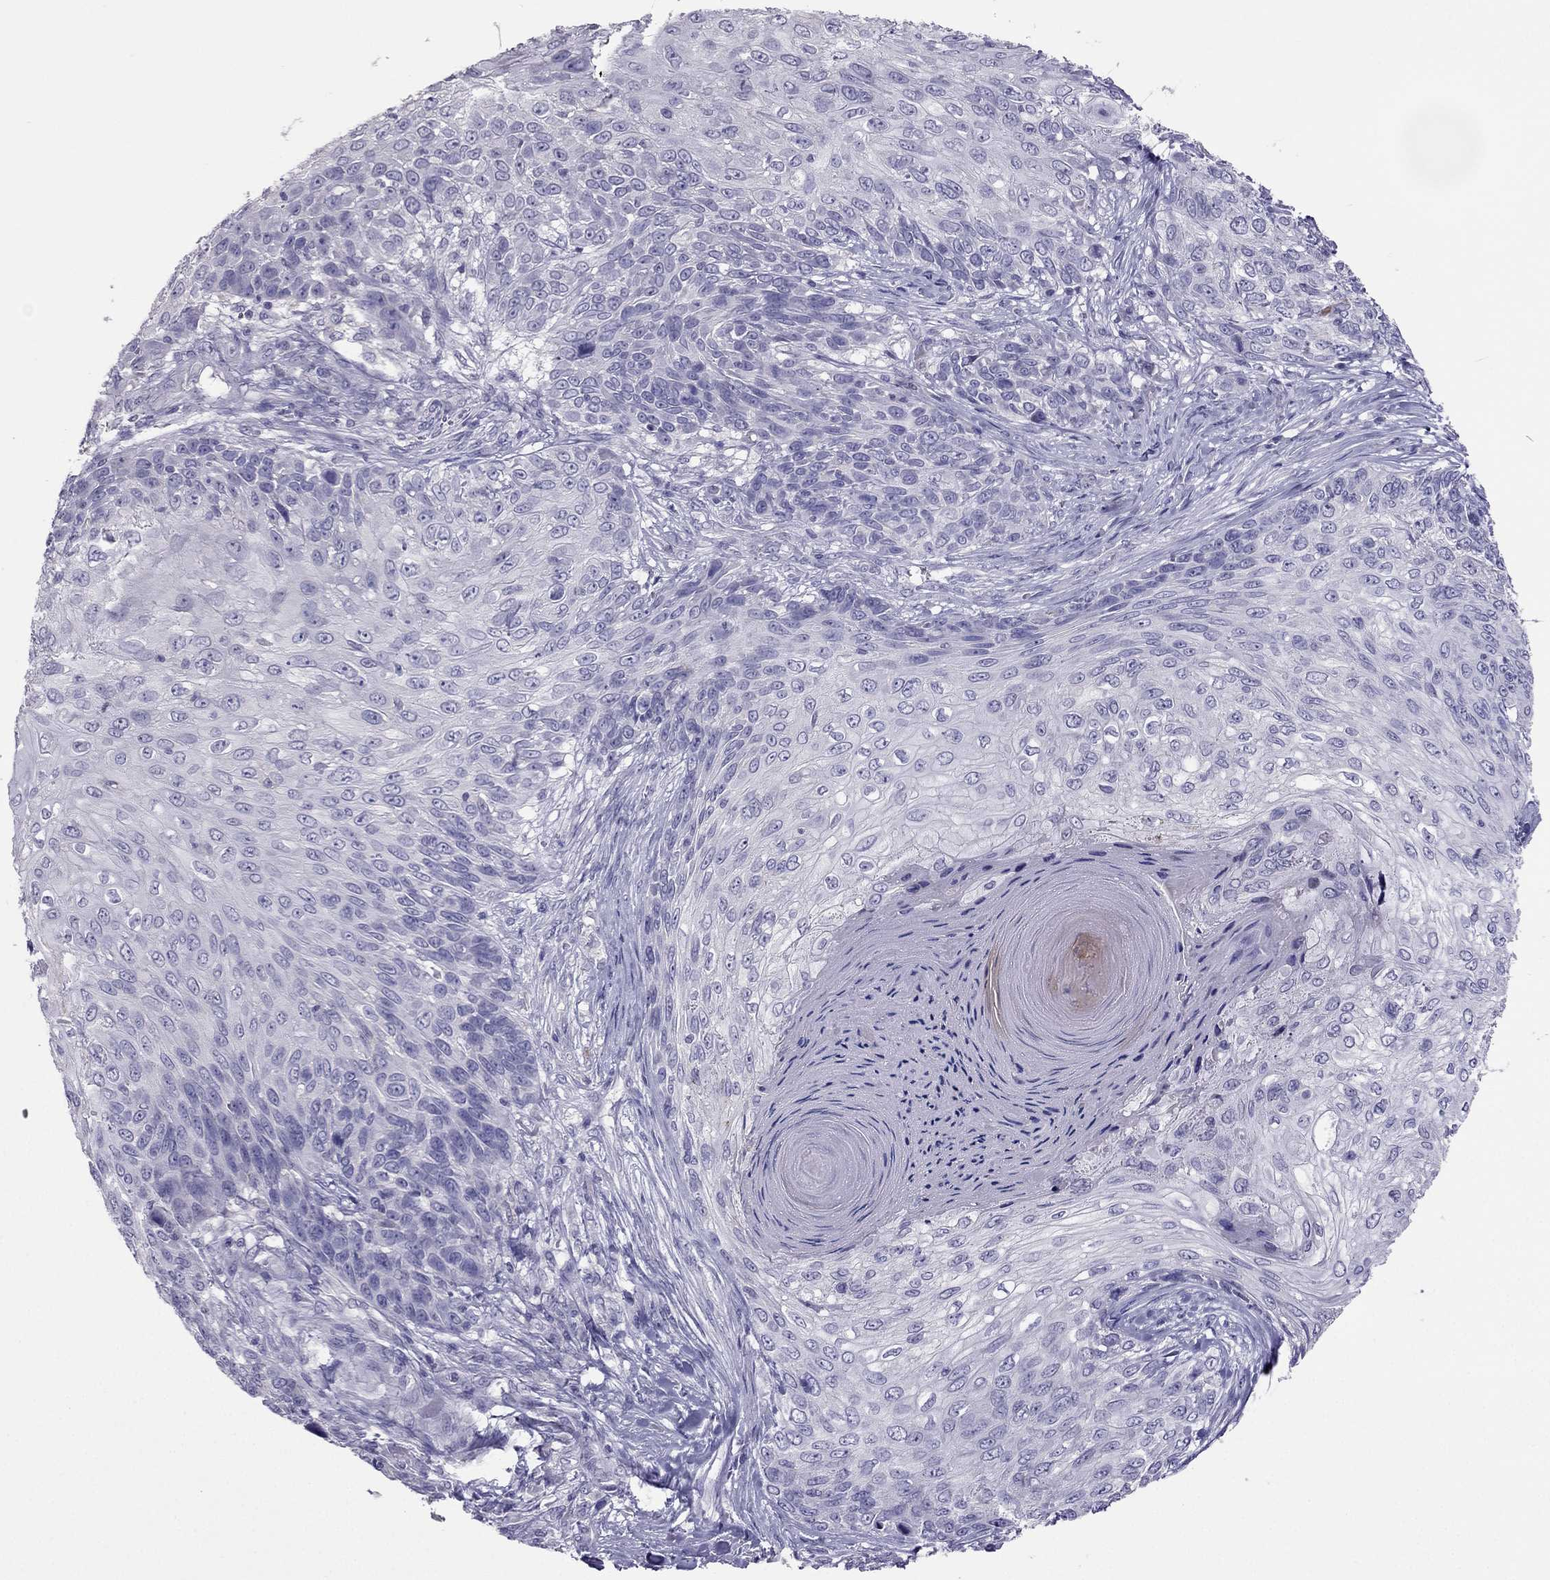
{"staining": {"intensity": "negative", "quantity": "none", "location": "none"}, "tissue": "skin cancer", "cell_type": "Tumor cells", "image_type": "cancer", "snomed": [{"axis": "morphology", "description": "Squamous cell carcinoma, NOS"}, {"axis": "topography", "description": "Skin"}], "caption": "High magnification brightfield microscopy of skin squamous cell carcinoma stained with DAB (brown) and counterstained with hematoxylin (blue): tumor cells show no significant expression.", "gene": "RGS8", "patient": {"sex": "male", "age": 92}}